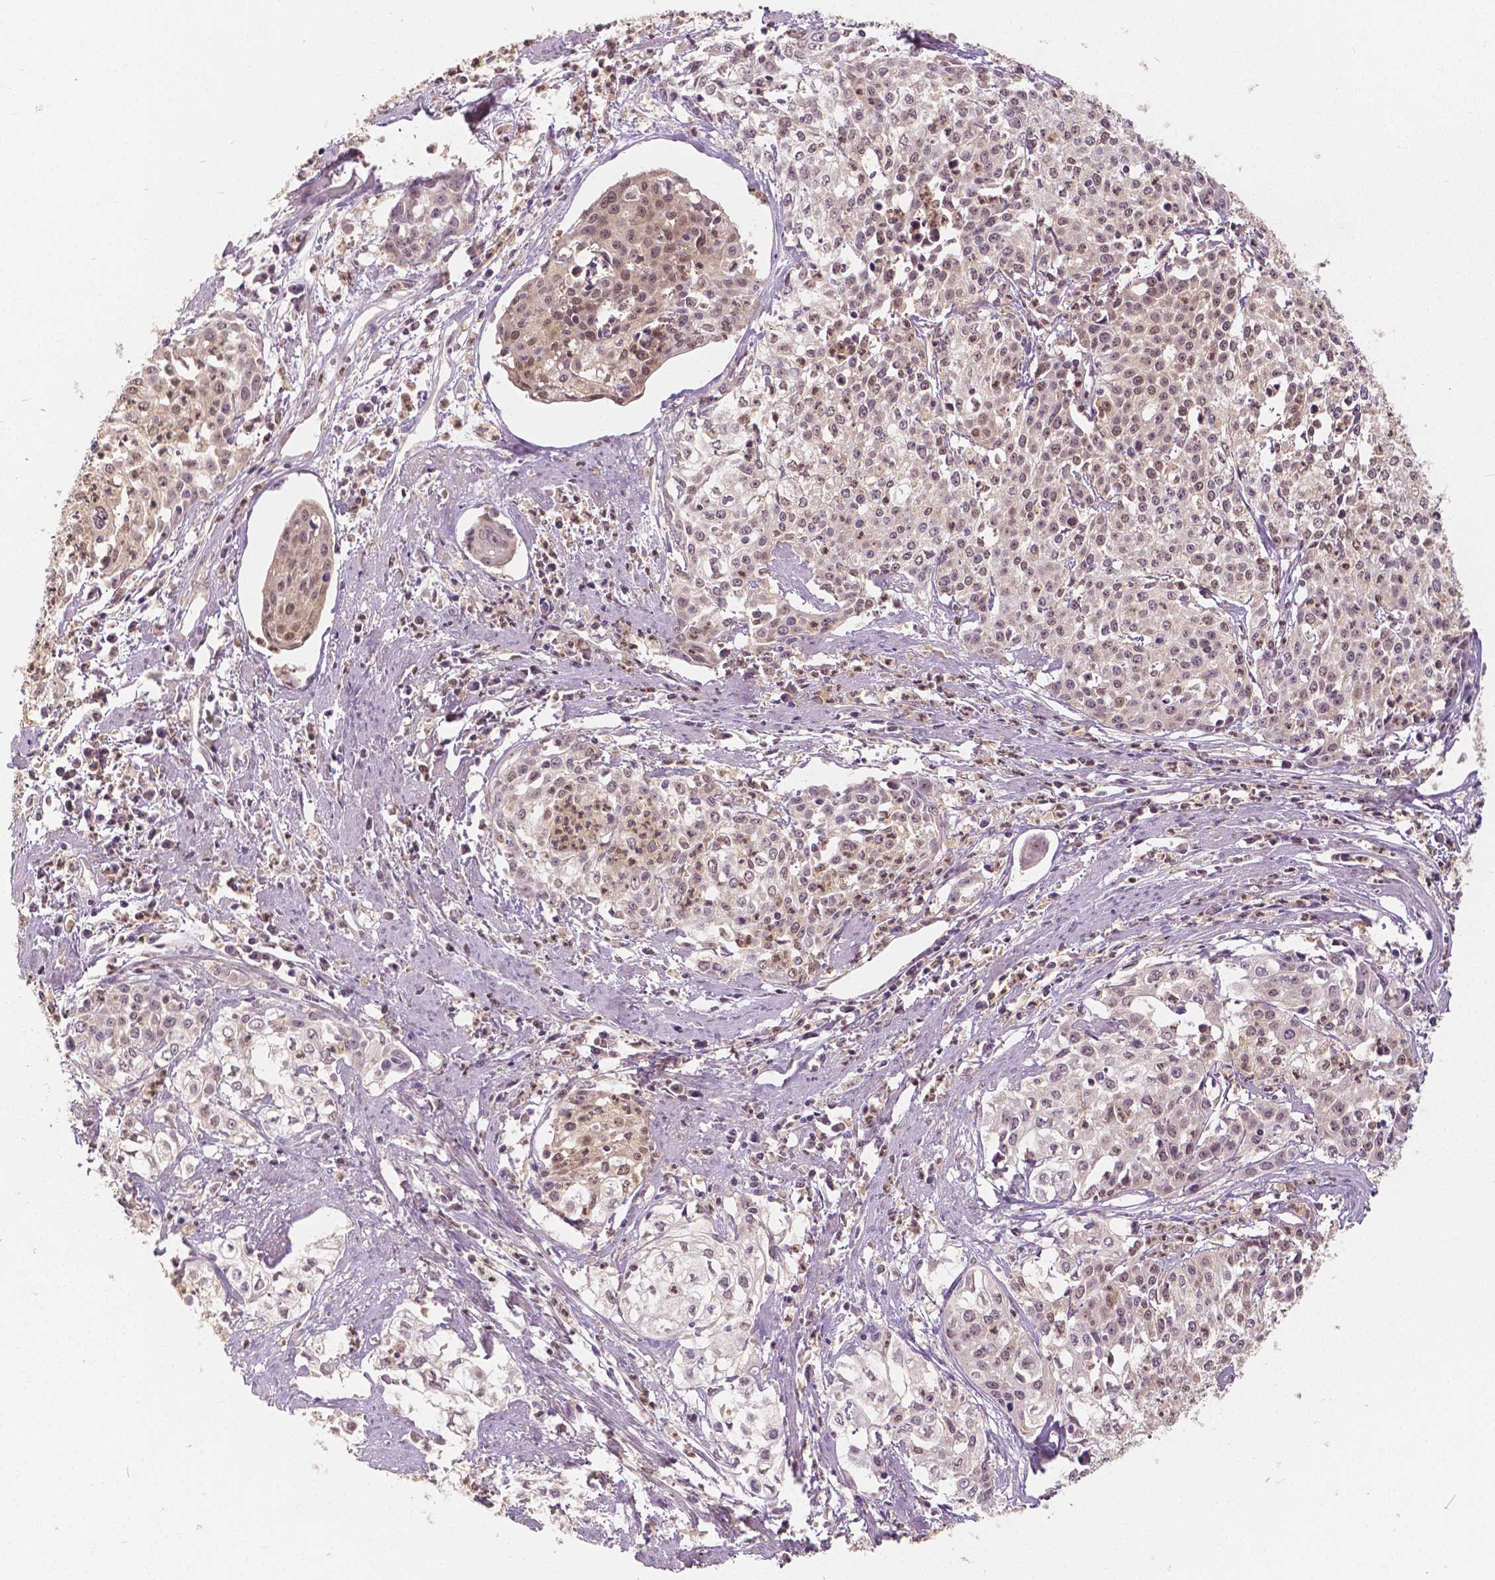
{"staining": {"intensity": "moderate", "quantity": "25%-75%", "location": "cytoplasmic/membranous,nuclear"}, "tissue": "cervical cancer", "cell_type": "Tumor cells", "image_type": "cancer", "snomed": [{"axis": "morphology", "description": "Squamous cell carcinoma, NOS"}, {"axis": "topography", "description": "Cervix"}], "caption": "The micrograph displays staining of cervical cancer, revealing moderate cytoplasmic/membranous and nuclear protein positivity (brown color) within tumor cells.", "gene": "NAPRT", "patient": {"sex": "female", "age": 39}}